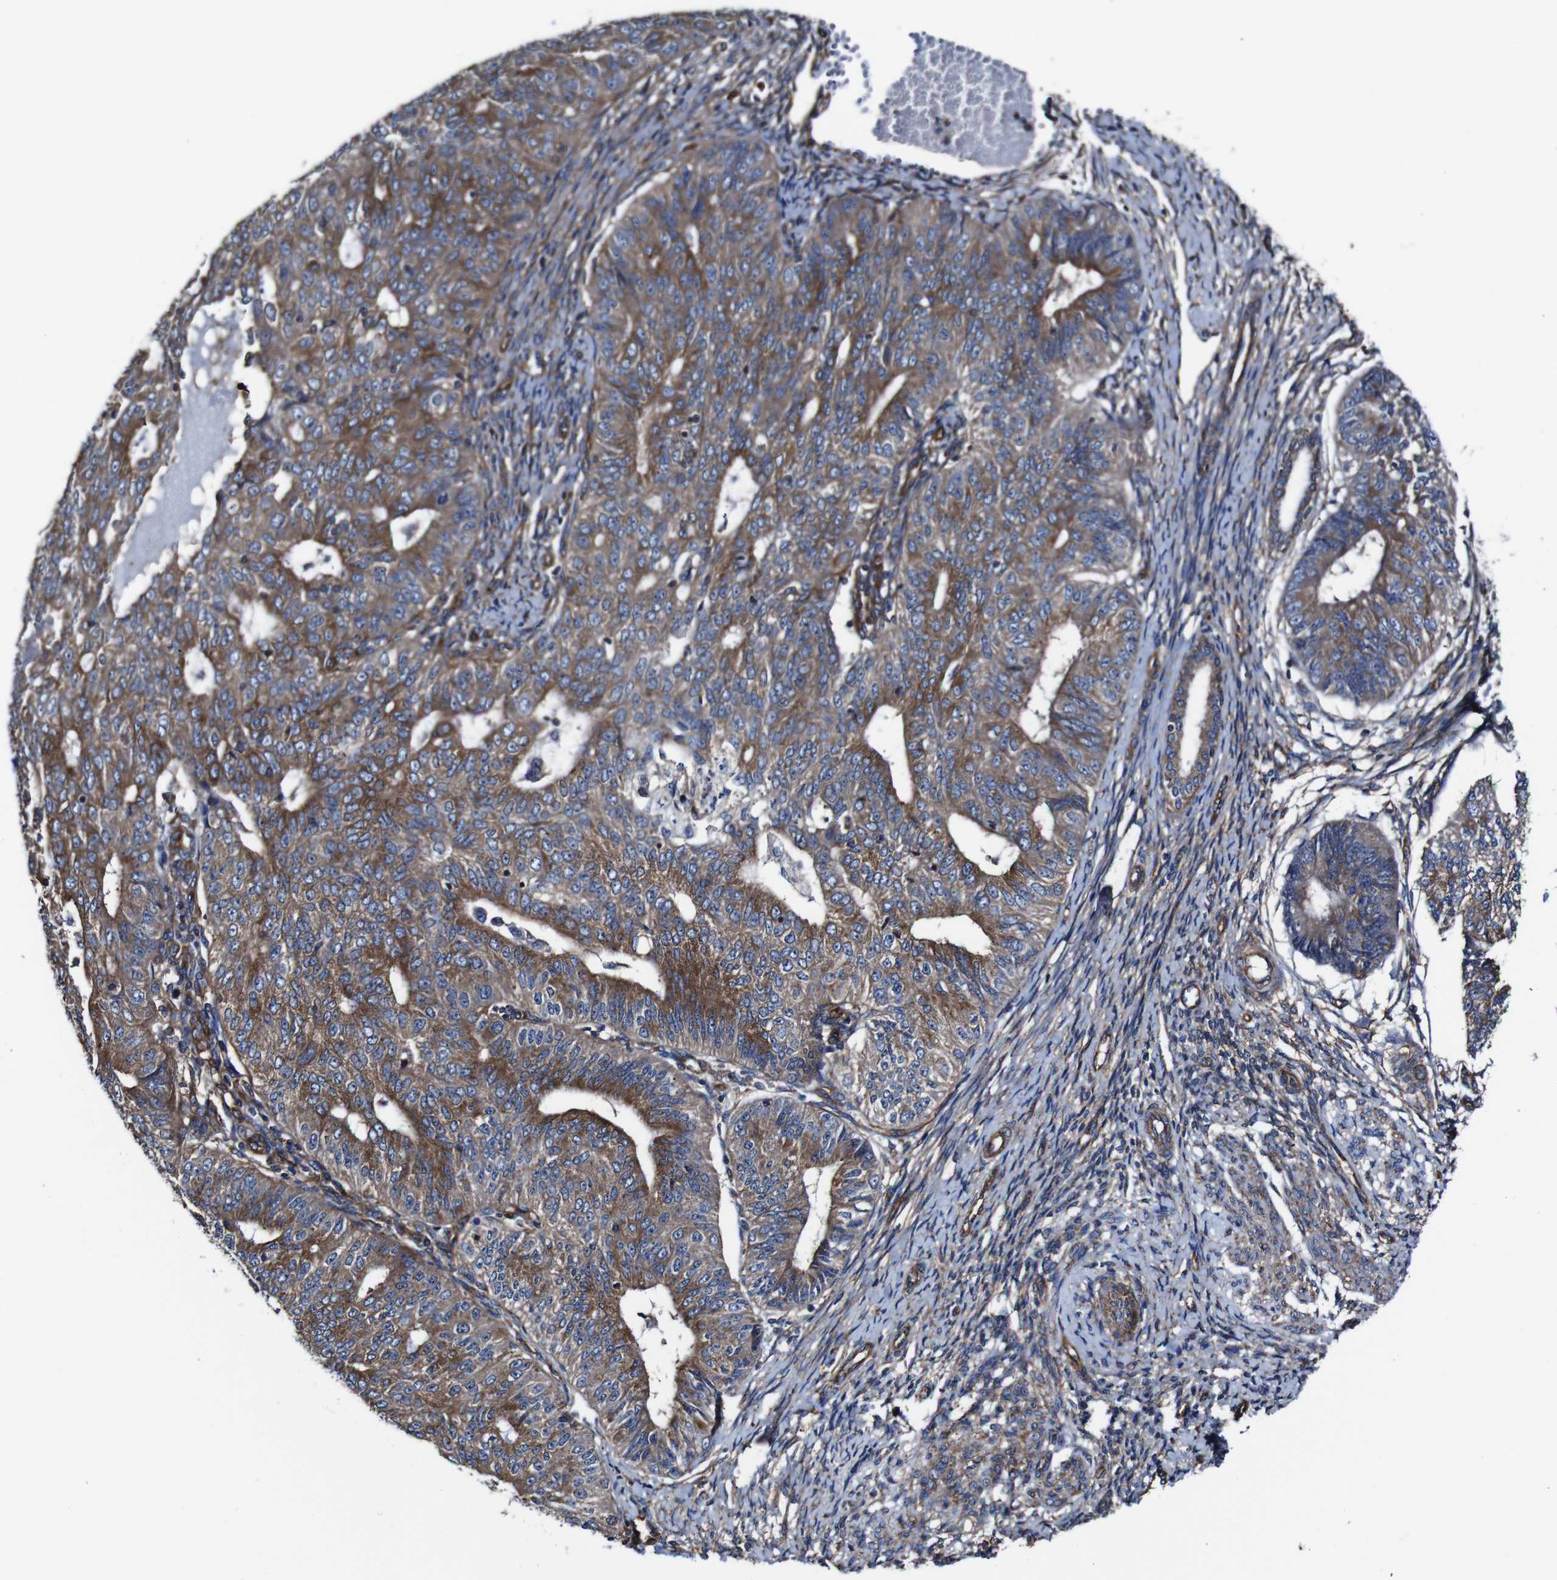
{"staining": {"intensity": "strong", "quantity": "25%-75%", "location": "cytoplasmic/membranous"}, "tissue": "endometrial cancer", "cell_type": "Tumor cells", "image_type": "cancer", "snomed": [{"axis": "morphology", "description": "Adenocarcinoma, NOS"}, {"axis": "topography", "description": "Endometrium"}], "caption": "IHC photomicrograph of endometrial cancer (adenocarcinoma) stained for a protein (brown), which exhibits high levels of strong cytoplasmic/membranous staining in about 25%-75% of tumor cells.", "gene": "CSF1R", "patient": {"sex": "female", "age": 32}}